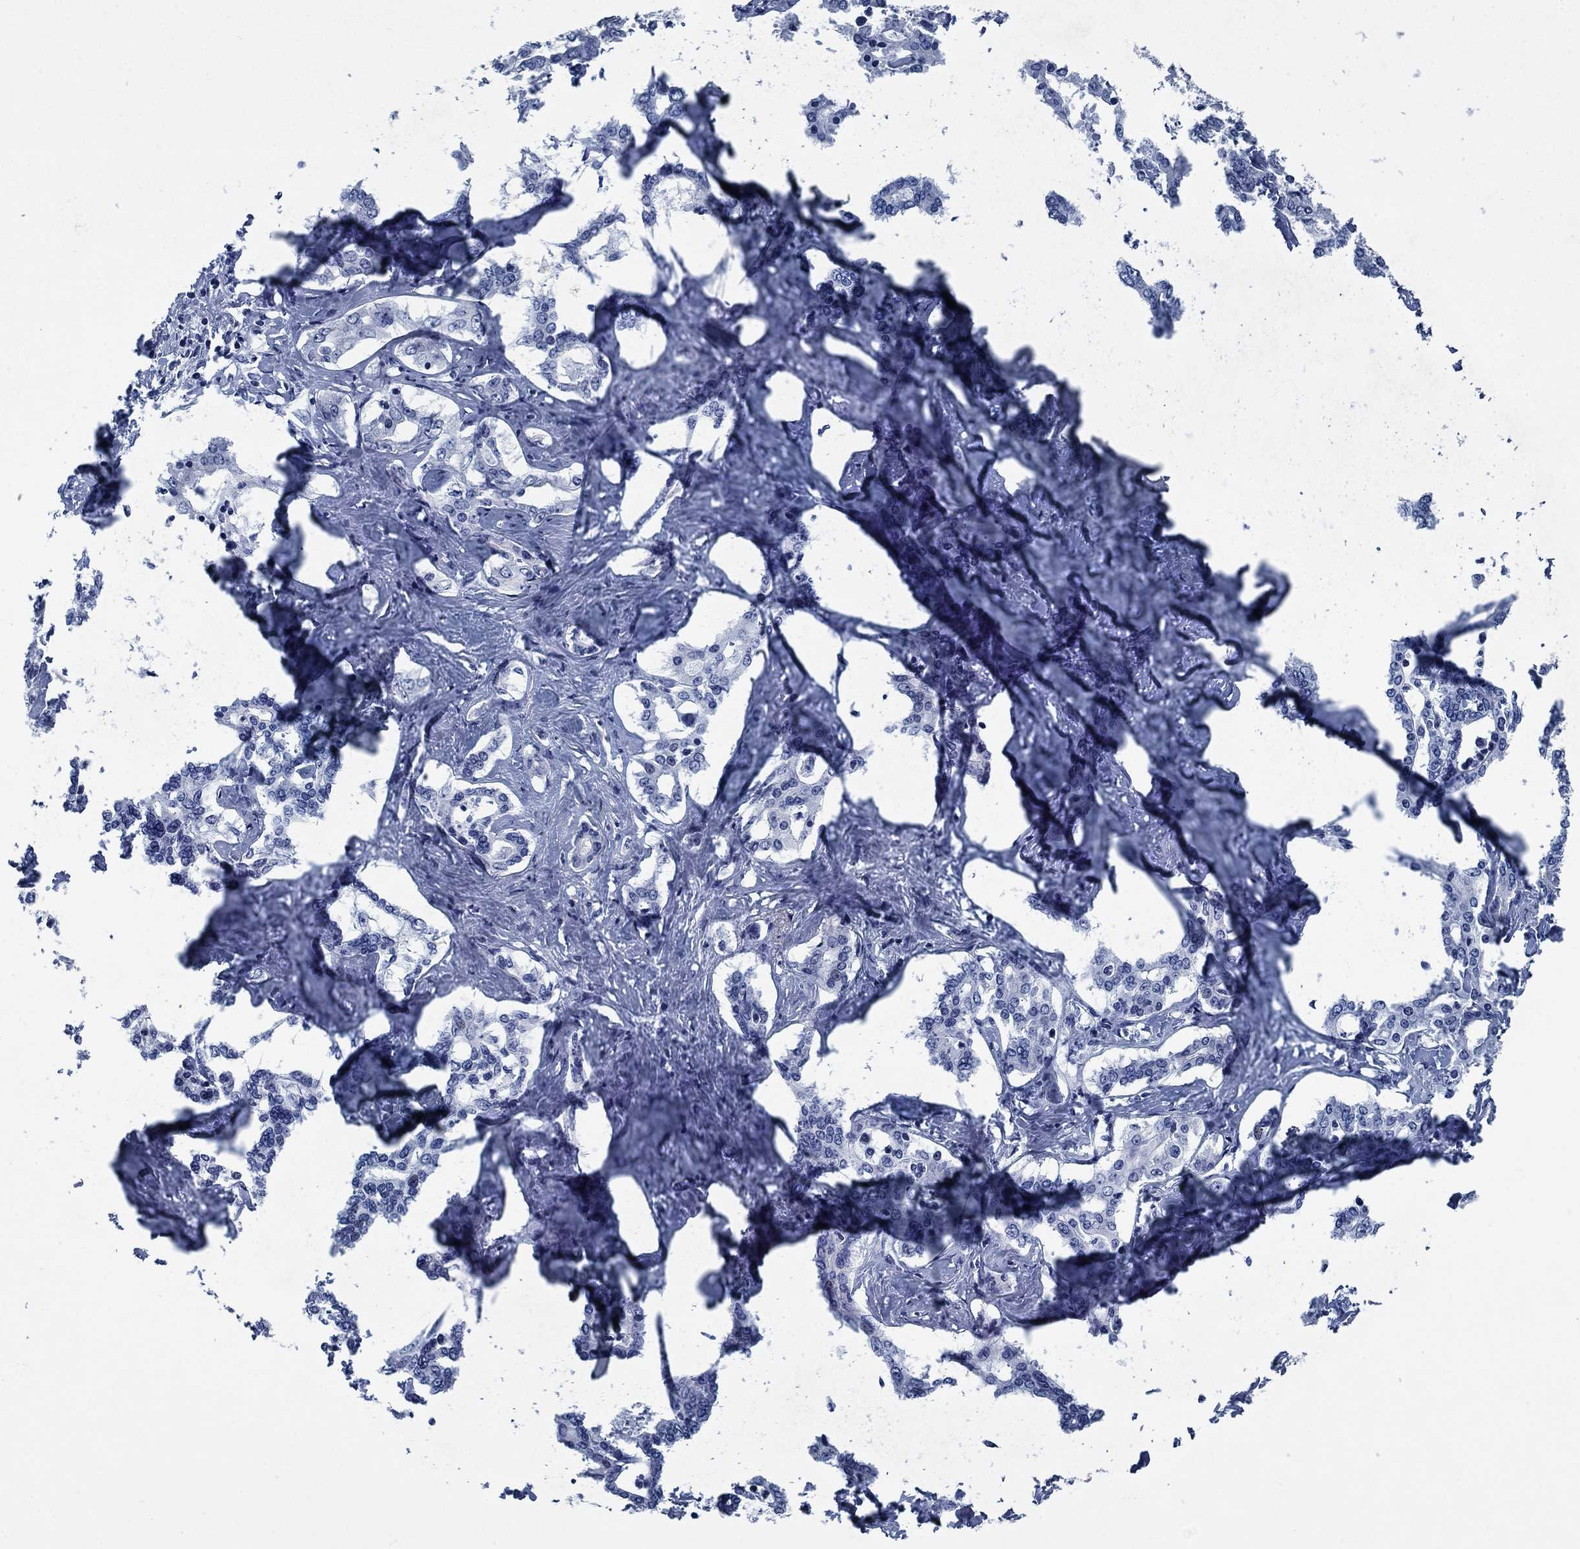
{"staining": {"intensity": "negative", "quantity": "none", "location": "none"}, "tissue": "liver cancer", "cell_type": "Tumor cells", "image_type": "cancer", "snomed": [{"axis": "morphology", "description": "Cholangiocarcinoma"}, {"axis": "topography", "description": "Liver"}], "caption": "IHC photomicrograph of cholangiocarcinoma (liver) stained for a protein (brown), which demonstrates no positivity in tumor cells. (Immunohistochemistry (ihc), brightfield microscopy, high magnification).", "gene": "PNMA8A", "patient": {"sex": "female", "age": 47}}